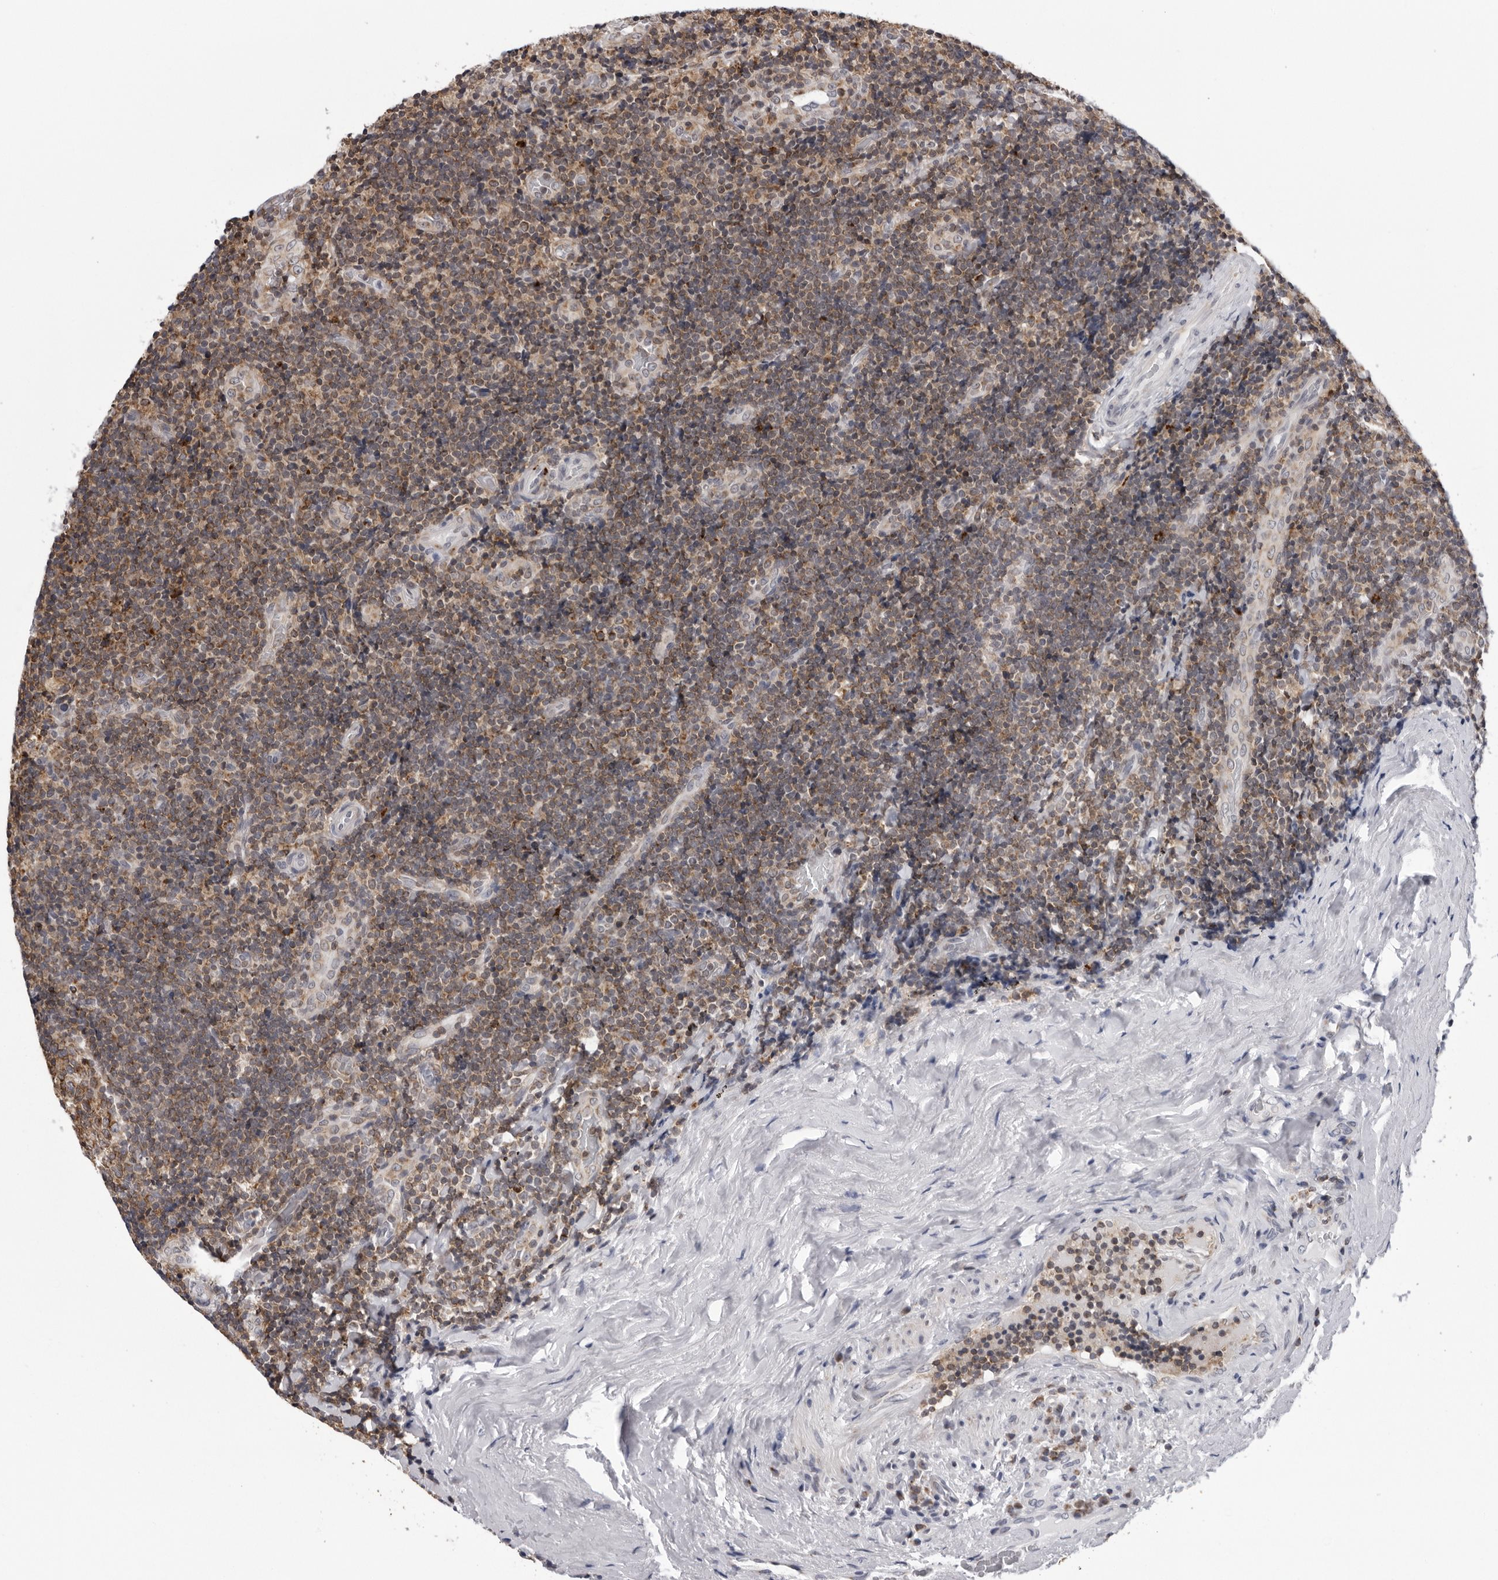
{"staining": {"intensity": "weak", "quantity": "25%-75%", "location": "cytoplasmic/membranous"}, "tissue": "lymphoma", "cell_type": "Tumor cells", "image_type": "cancer", "snomed": [{"axis": "morphology", "description": "Malignant lymphoma, non-Hodgkin's type, High grade"}, {"axis": "topography", "description": "Tonsil"}], "caption": "A high-resolution micrograph shows immunohistochemistry staining of lymphoma, which shows weak cytoplasmic/membranous staining in approximately 25%-75% of tumor cells.", "gene": "CPT2", "patient": {"sex": "female", "age": 36}}